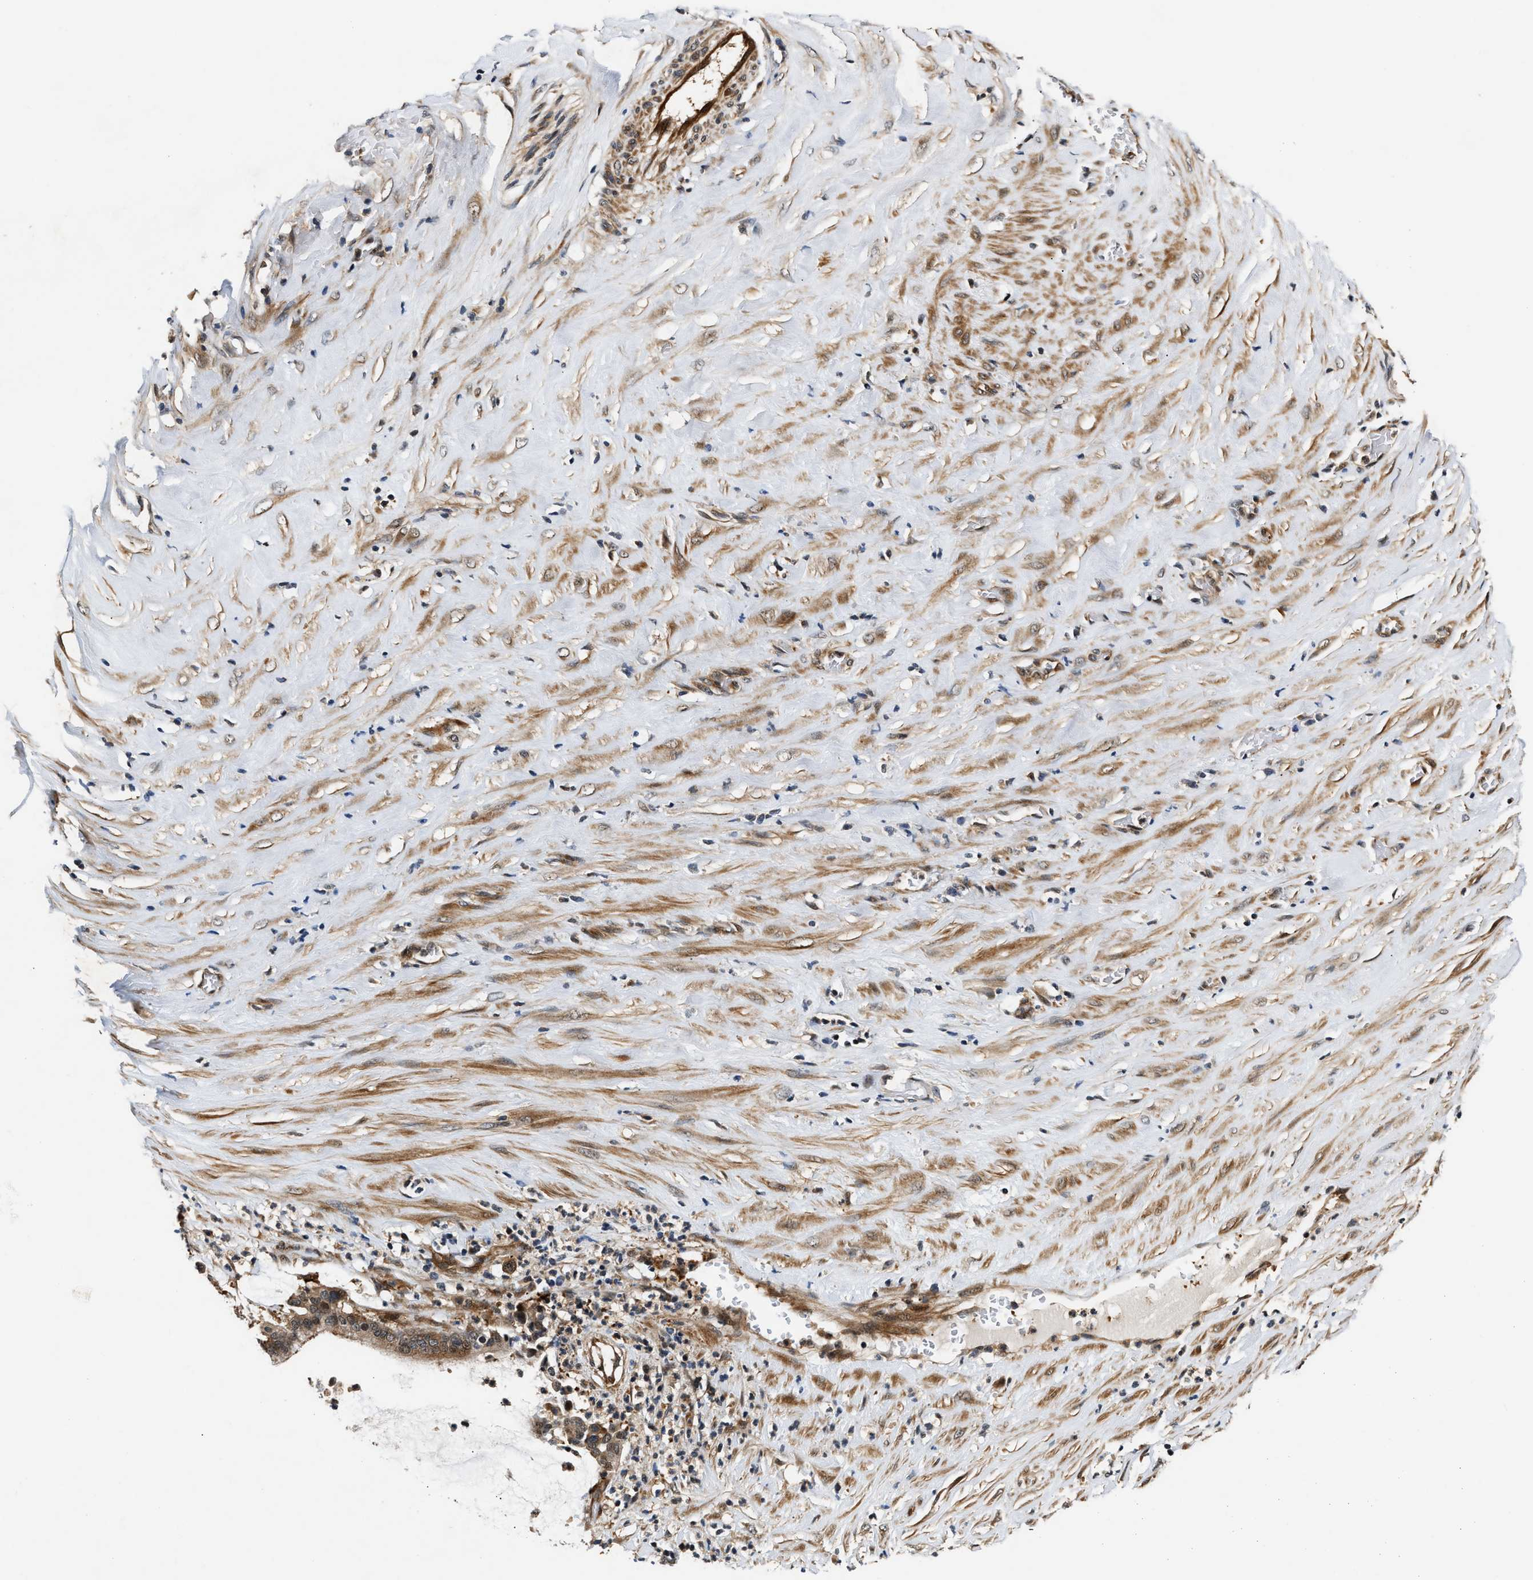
{"staining": {"intensity": "weak", "quantity": ">75%", "location": "cytoplasmic/membranous,nuclear"}, "tissue": "pancreatic cancer", "cell_type": "Tumor cells", "image_type": "cancer", "snomed": [{"axis": "morphology", "description": "Adenocarcinoma, NOS"}, {"axis": "topography", "description": "Pancreas"}], "caption": "High-power microscopy captured an immunohistochemistry photomicrograph of pancreatic adenocarcinoma, revealing weak cytoplasmic/membranous and nuclear expression in approximately >75% of tumor cells. (brown staining indicates protein expression, while blue staining denotes nuclei).", "gene": "TUT7", "patient": {"sex": "male", "age": 41}}